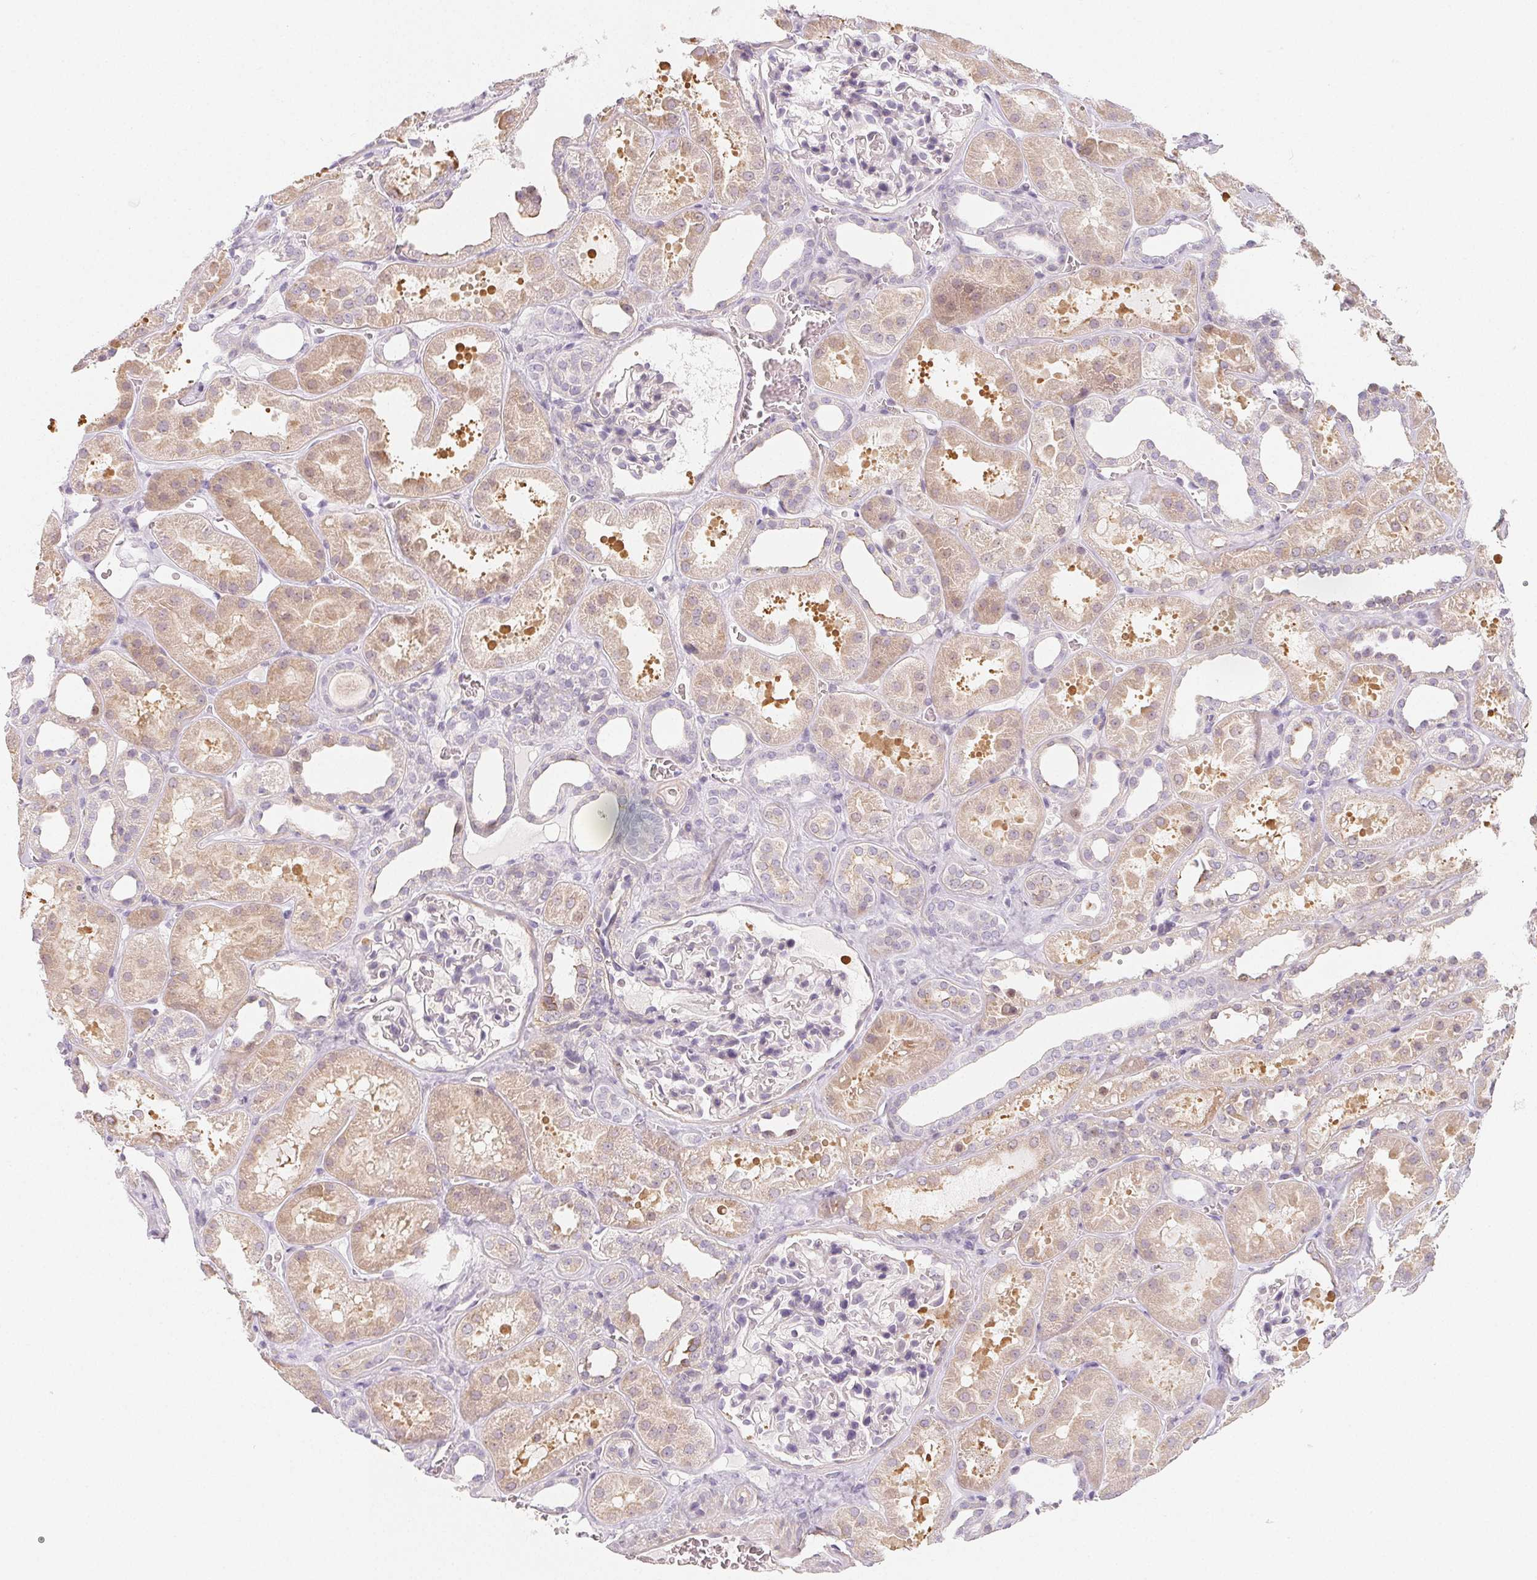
{"staining": {"intensity": "negative", "quantity": "none", "location": "none"}, "tissue": "kidney", "cell_type": "Cells in glomeruli", "image_type": "normal", "snomed": [{"axis": "morphology", "description": "Normal tissue, NOS"}, {"axis": "topography", "description": "Kidney"}], "caption": "IHC micrograph of unremarkable kidney: human kidney stained with DAB (3,3'-diaminobenzidine) shows no significant protein expression in cells in glomeruli. (DAB immunohistochemistry visualized using brightfield microscopy, high magnification).", "gene": "LRRC23", "patient": {"sex": "female", "age": 41}}